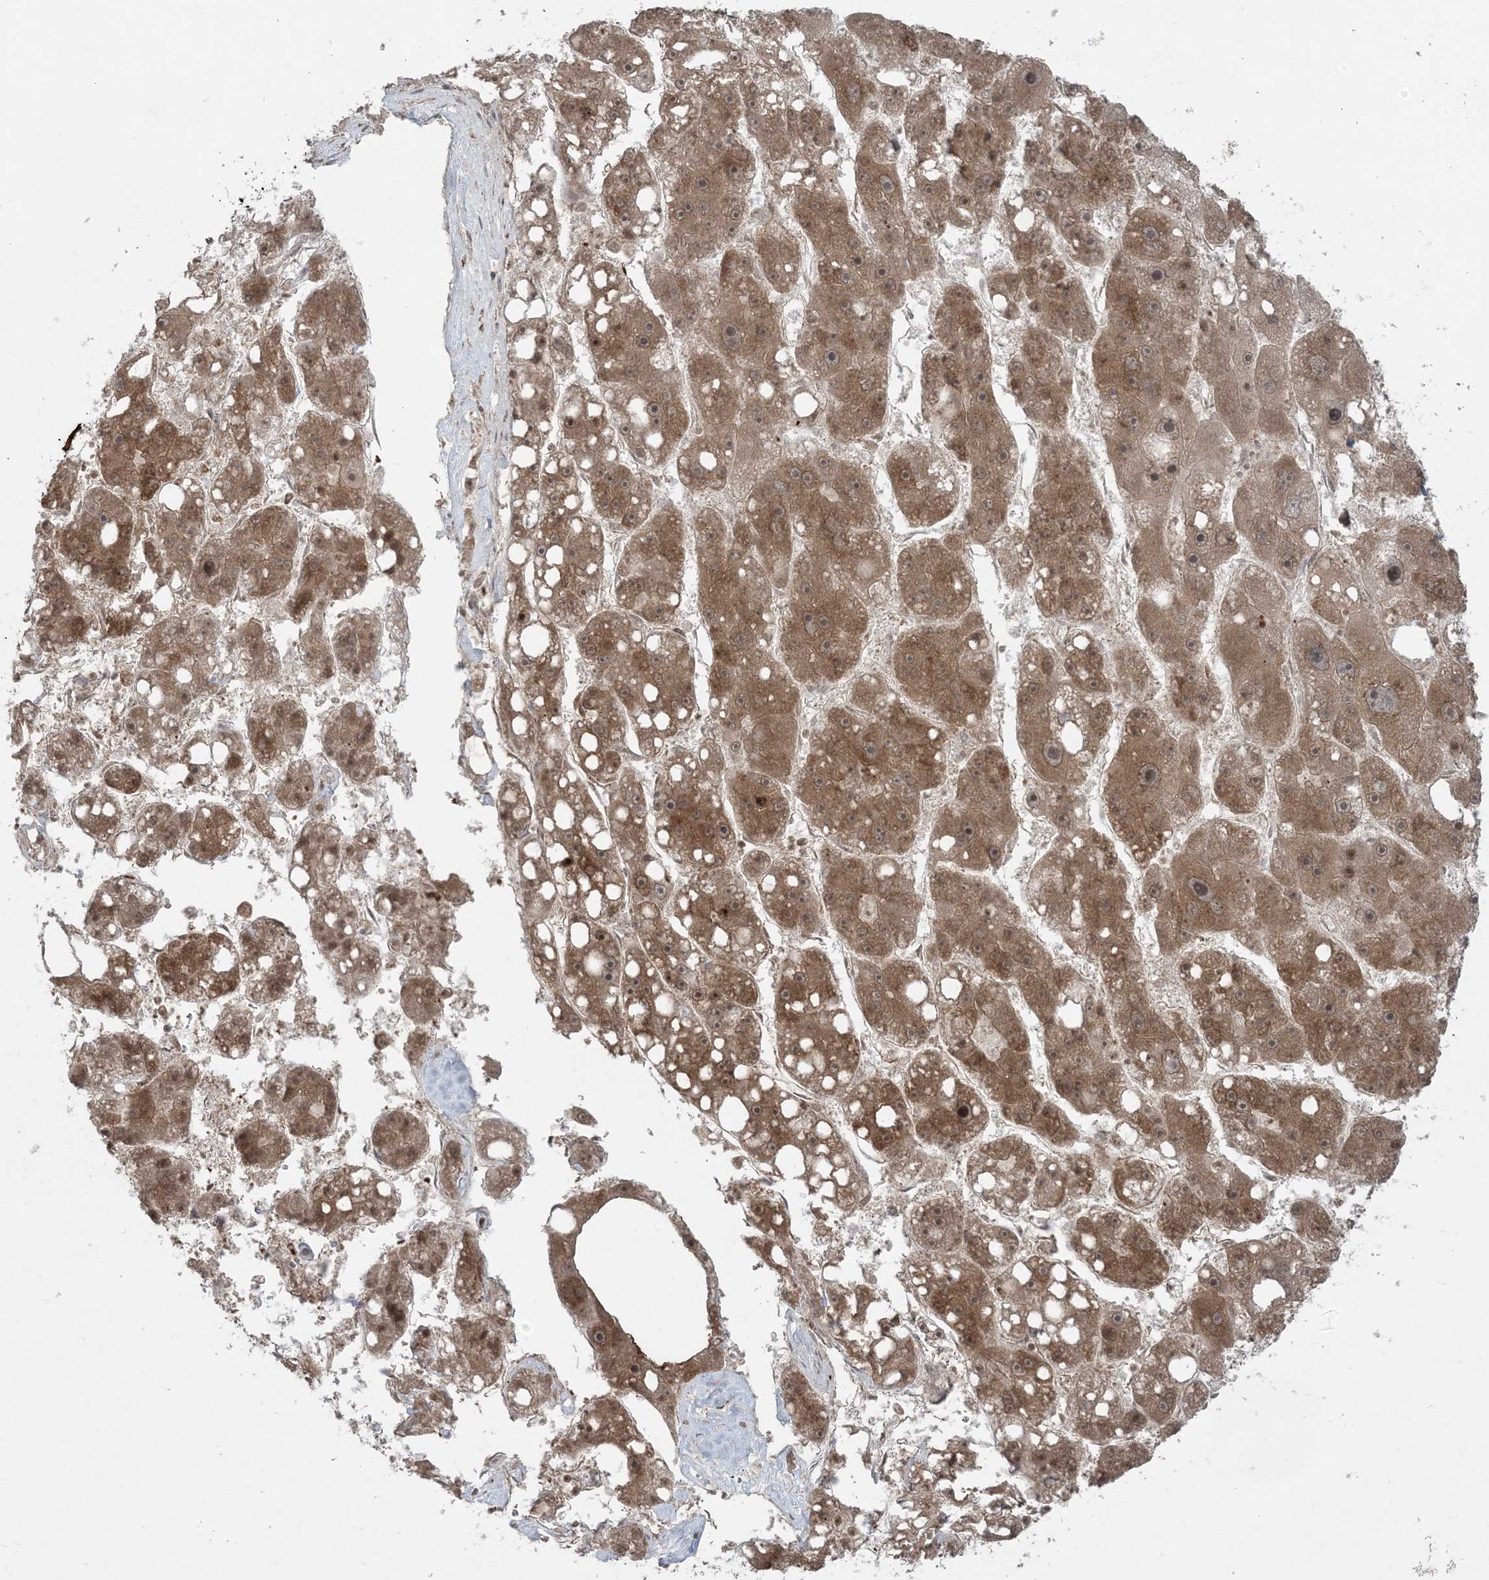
{"staining": {"intensity": "moderate", "quantity": ">75%", "location": "cytoplasmic/membranous,nuclear"}, "tissue": "liver cancer", "cell_type": "Tumor cells", "image_type": "cancer", "snomed": [{"axis": "morphology", "description": "Carcinoma, Hepatocellular, NOS"}, {"axis": "topography", "description": "Liver"}], "caption": "Human liver cancer (hepatocellular carcinoma) stained with a brown dye demonstrates moderate cytoplasmic/membranous and nuclear positive expression in approximately >75% of tumor cells.", "gene": "DDX19B", "patient": {"sex": "female", "age": 61}}